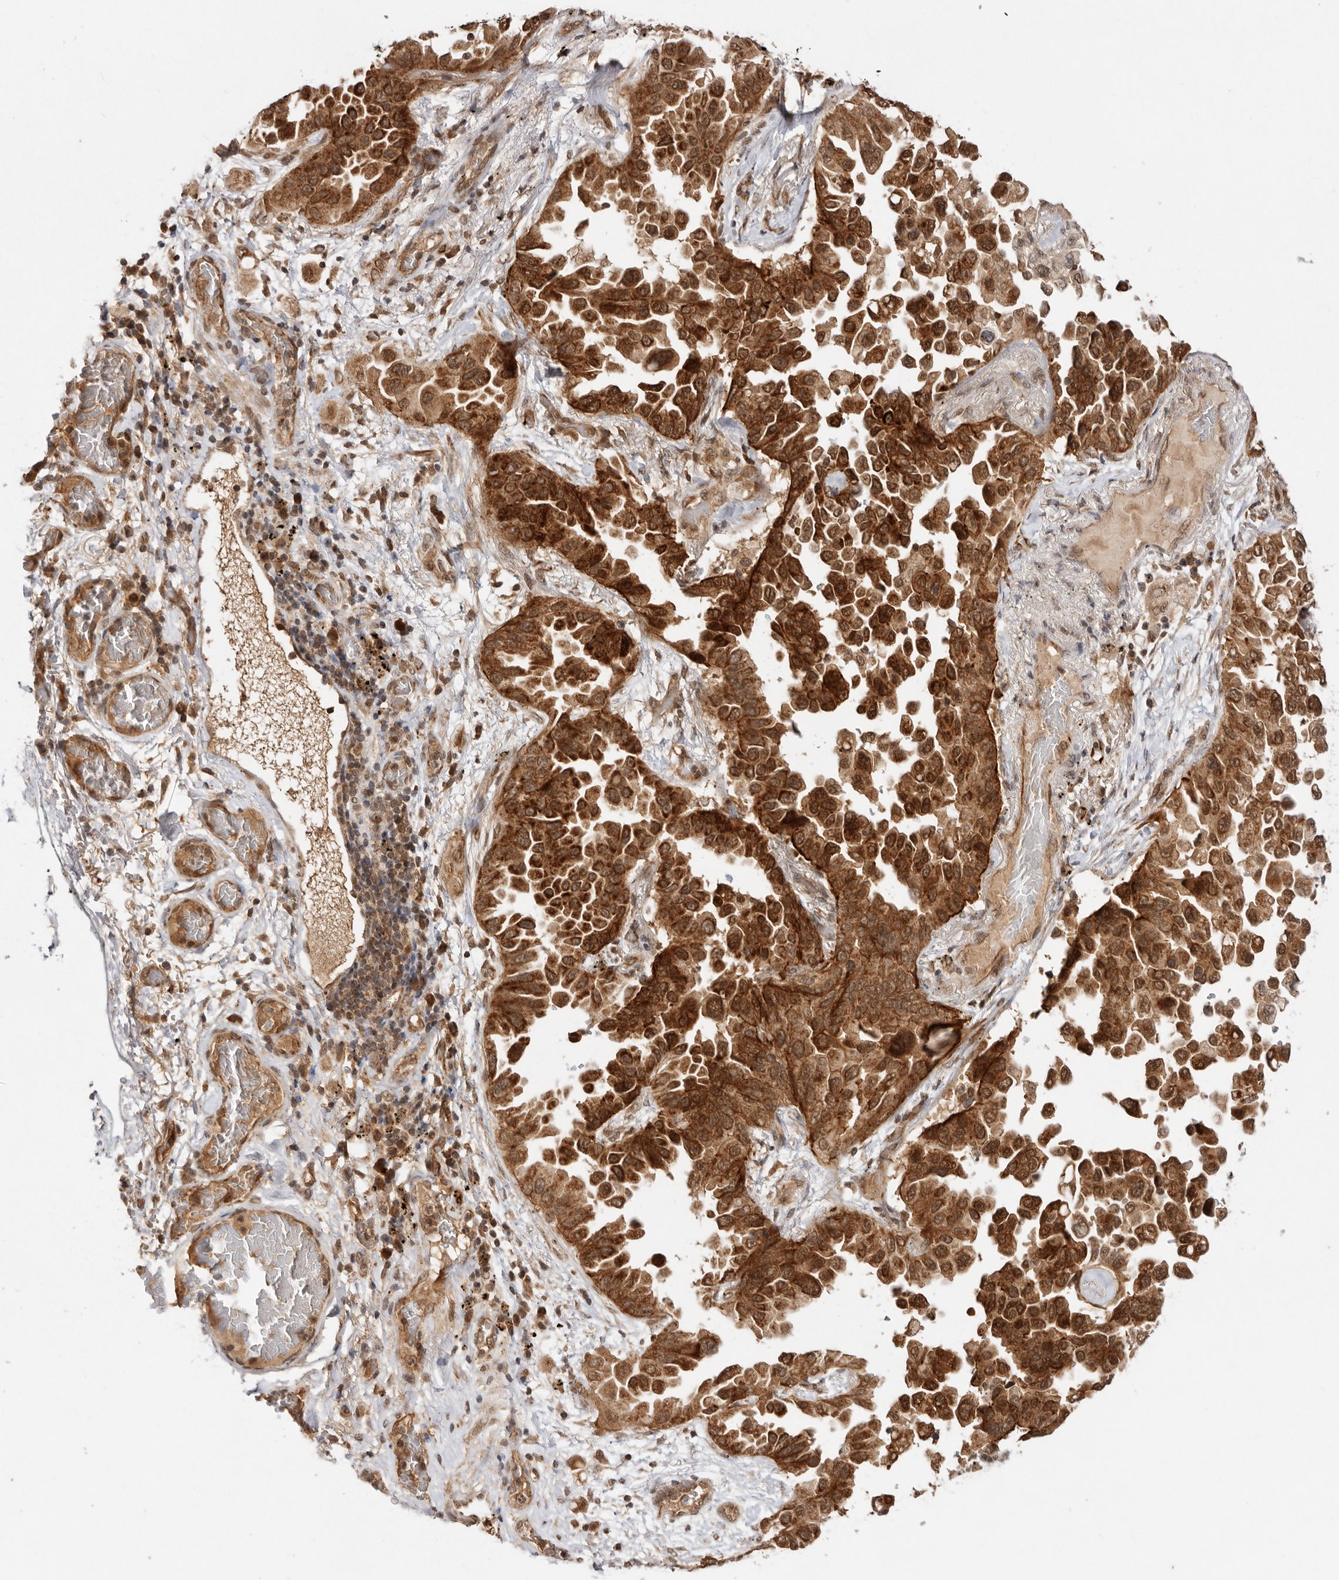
{"staining": {"intensity": "strong", "quantity": ">75%", "location": "cytoplasmic/membranous,nuclear"}, "tissue": "lung cancer", "cell_type": "Tumor cells", "image_type": "cancer", "snomed": [{"axis": "morphology", "description": "Adenocarcinoma, NOS"}, {"axis": "topography", "description": "Lung"}], "caption": "A high amount of strong cytoplasmic/membranous and nuclear expression is seen in approximately >75% of tumor cells in adenocarcinoma (lung) tissue.", "gene": "TARS2", "patient": {"sex": "female", "age": 67}}